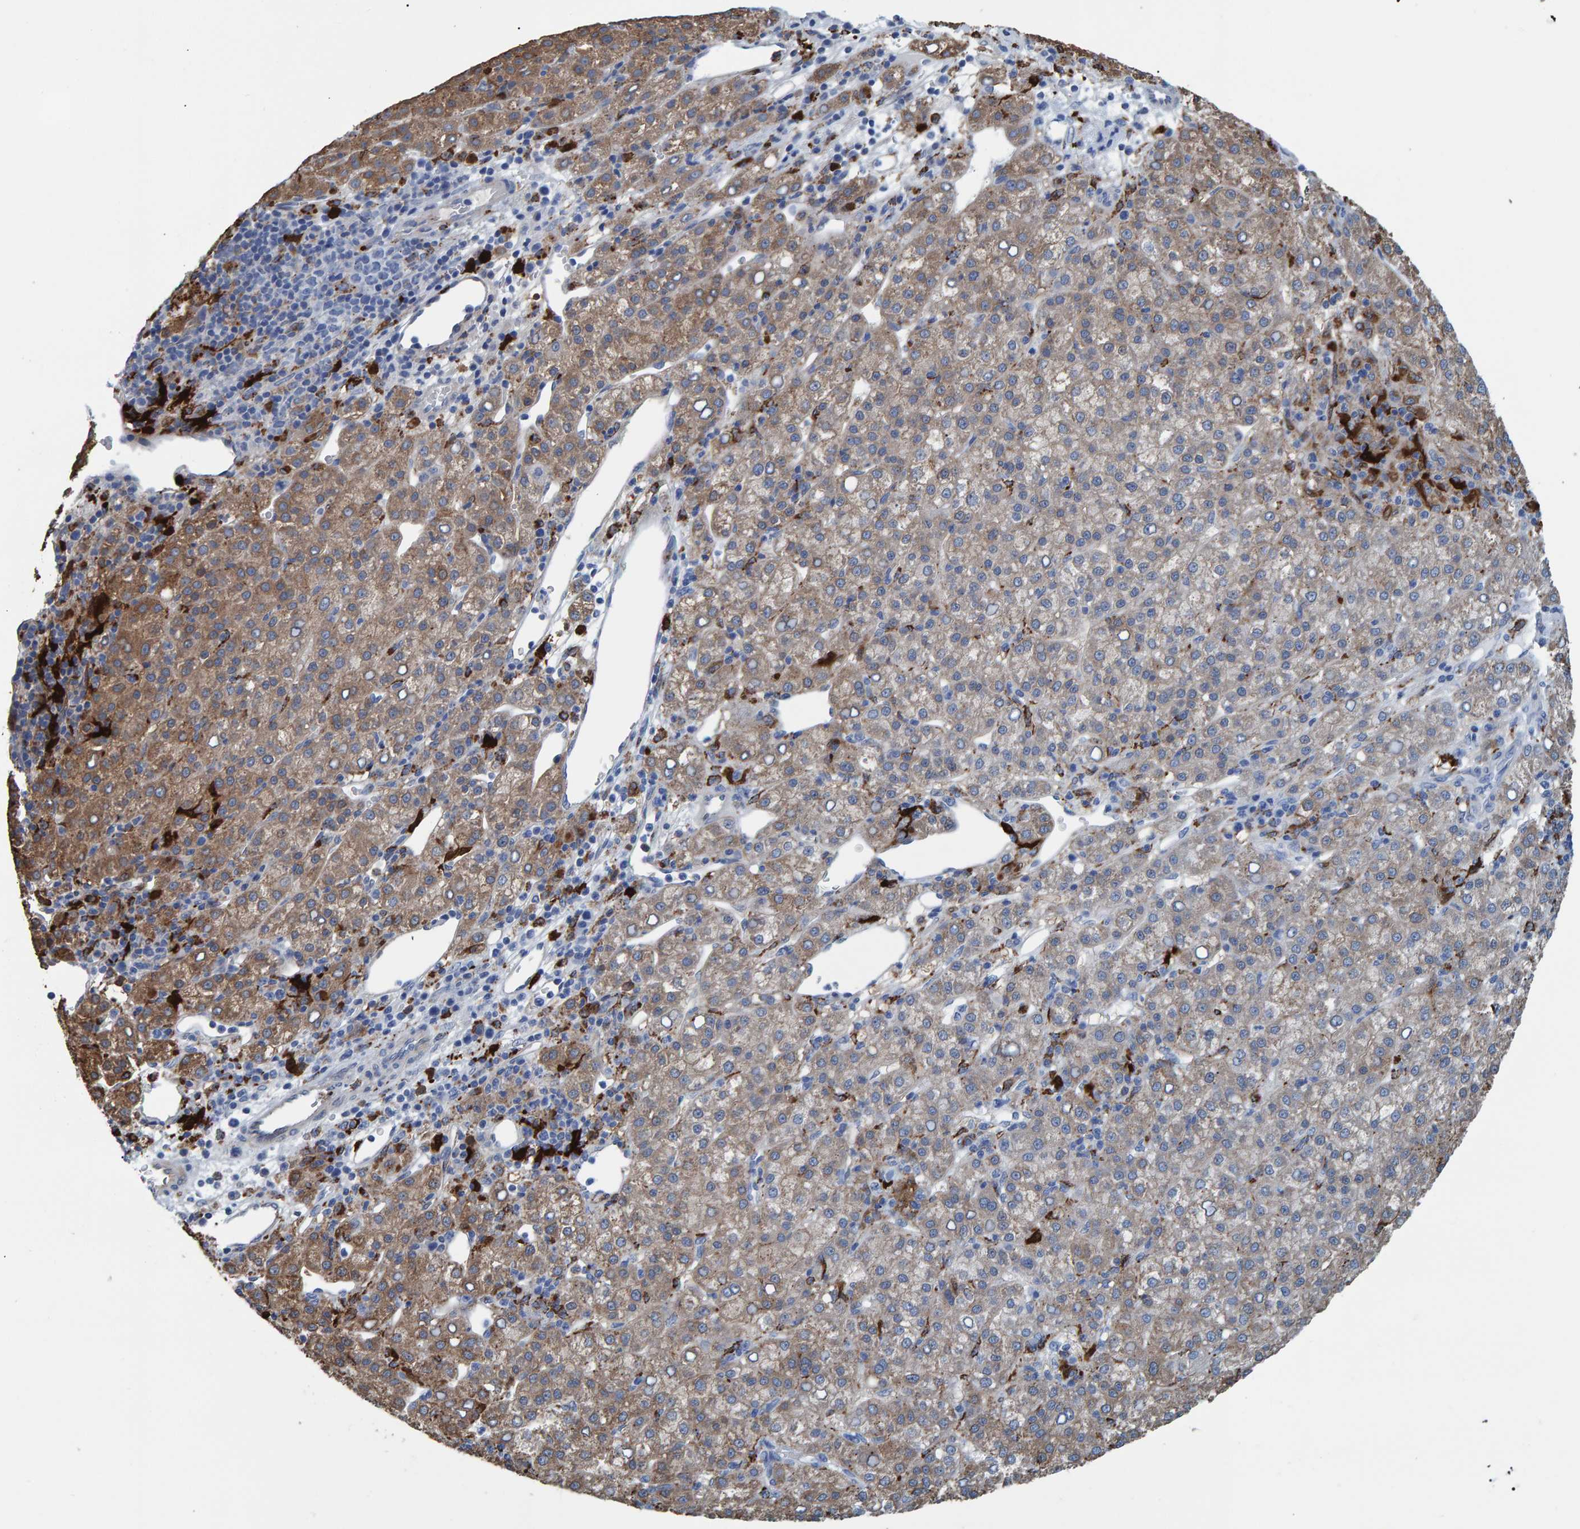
{"staining": {"intensity": "weak", "quantity": ">75%", "location": "cytoplasmic/membranous"}, "tissue": "liver cancer", "cell_type": "Tumor cells", "image_type": "cancer", "snomed": [{"axis": "morphology", "description": "Carcinoma, Hepatocellular, NOS"}, {"axis": "topography", "description": "Liver"}], "caption": "Tumor cells show low levels of weak cytoplasmic/membranous expression in about >75% of cells in liver cancer (hepatocellular carcinoma).", "gene": "IDO1", "patient": {"sex": "female", "age": 58}}